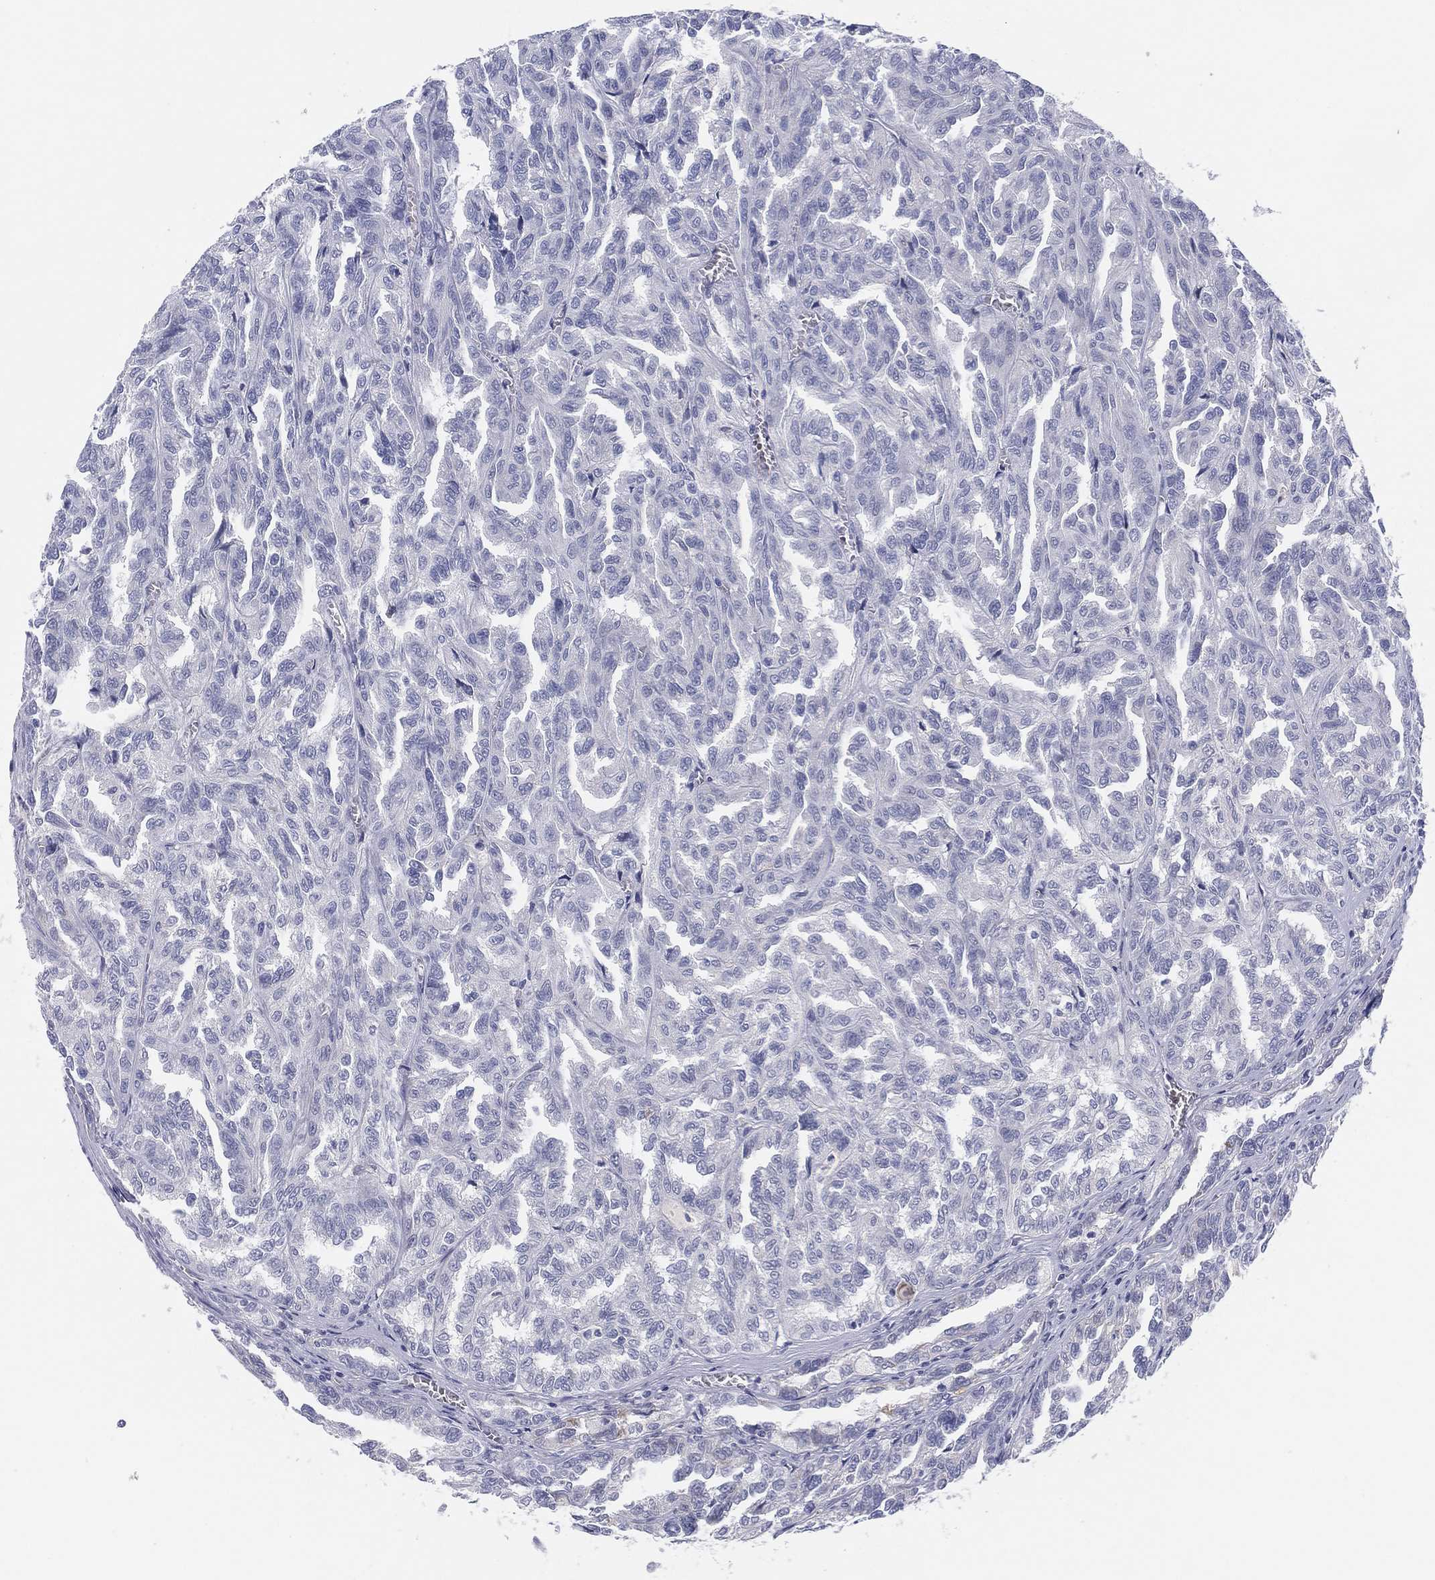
{"staining": {"intensity": "negative", "quantity": "none", "location": "none"}, "tissue": "renal cancer", "cell_type": "Tumor cells", "image_type": "cancer", "snomed": [{"axis": "morphology", "description": "Adenocarcinoma, NOS"}, {"axis": "topography", "description": "Kidney"}], "caption": "Adenocarcinoma (renal) was stained to show a protein in brown. There is no significant expression in tumor cells.", "gene": "MLF1", "patient": {"sex": "male", "age": 79}}